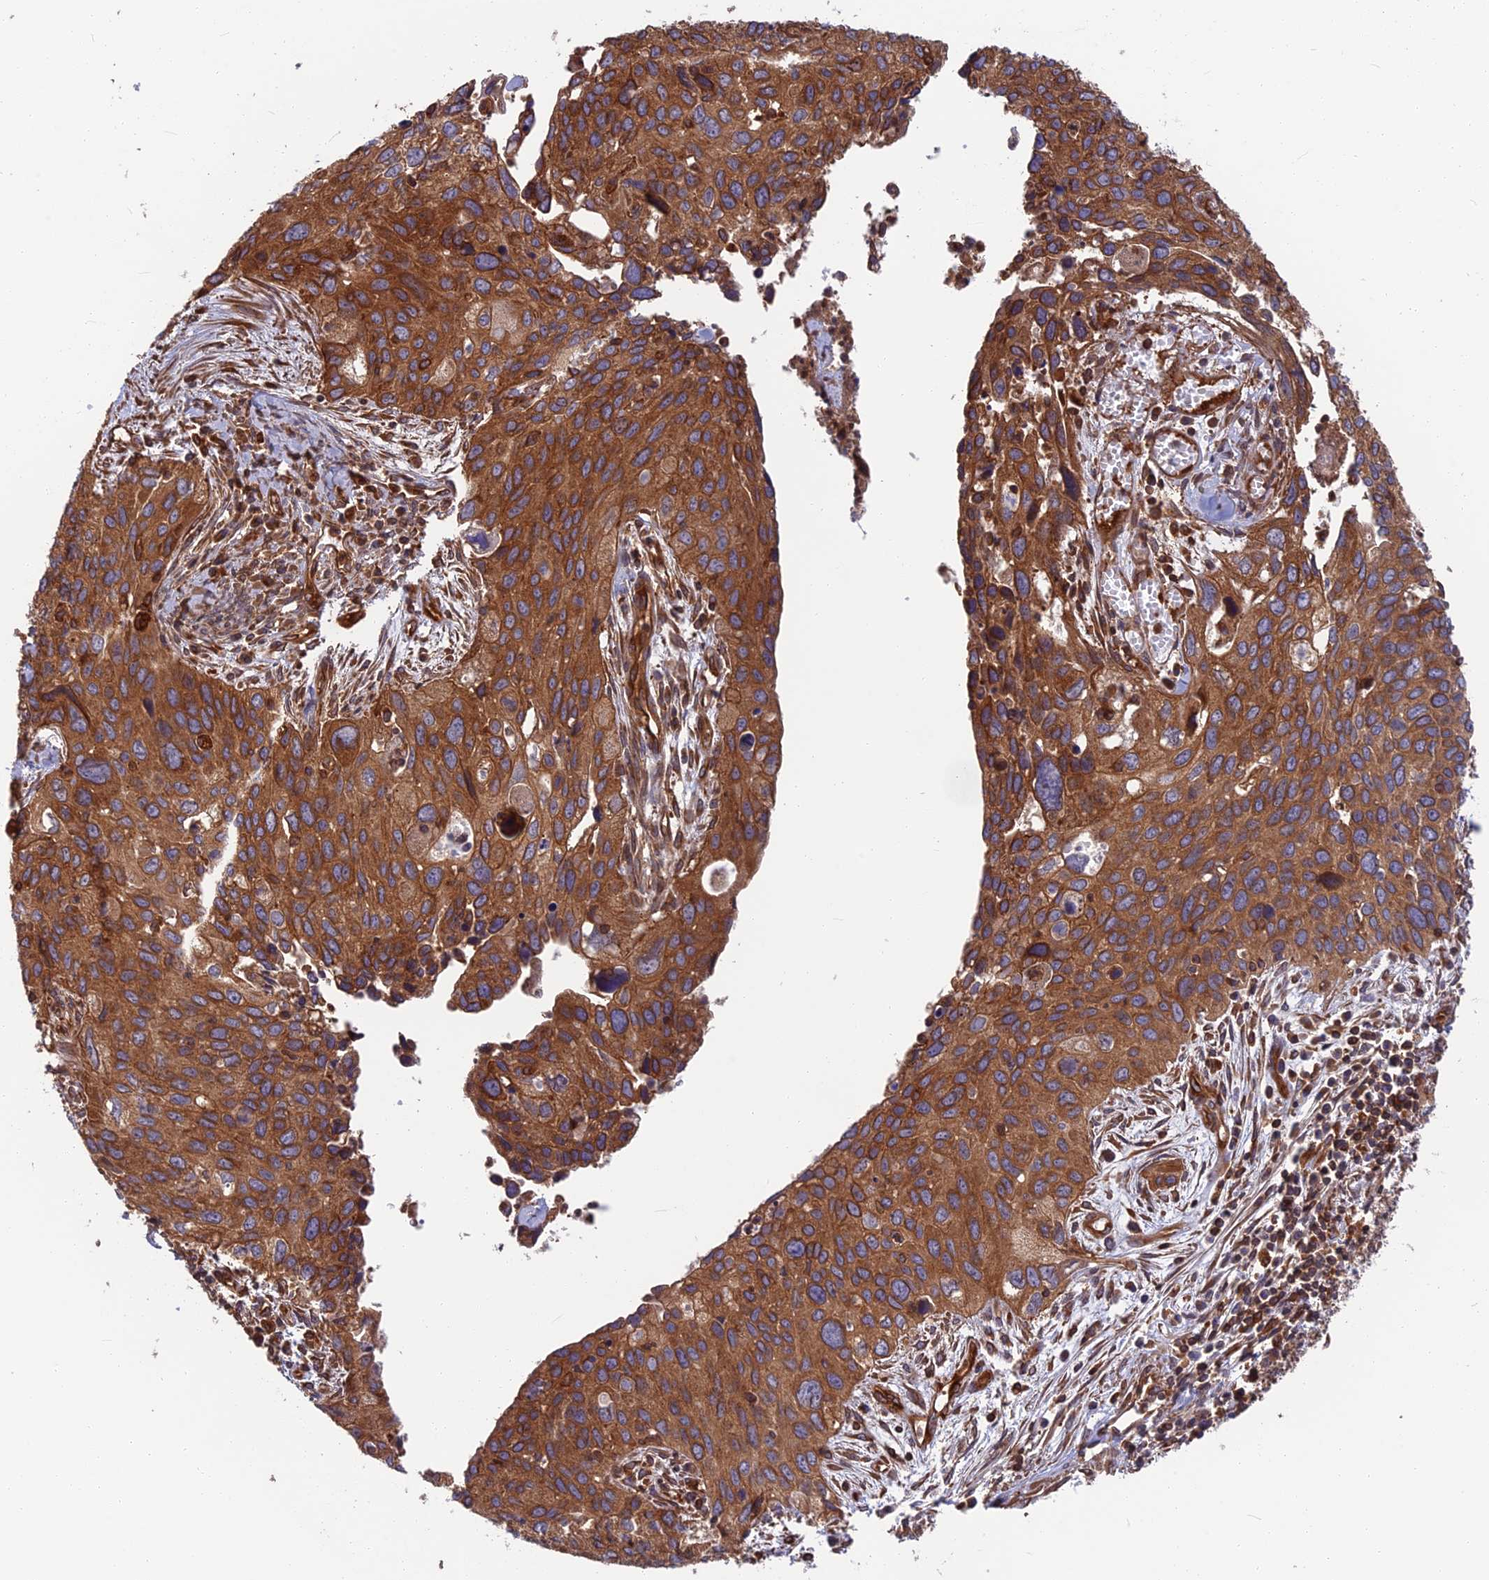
{"staining": {"intensity": "moderate", "quantity": ">75%", "location": "cytoplasmic/membranous"}, "tissue": "cervical cancer", "cell_type": "Tumor cells", "image_type": "cancer", "snomed": [{"axis": "morphology", "description": "Squamous cell carcinoma, NOS"}, {"axis": "topography", "description": "Cervix"}], "caption": "Tumor cells display medium levels of moderate cytoplasmic/membranous staining in about >75% of cells in human cervical cancer. The staining is performed using DAB brown chromogen to label protein expression. The nuclei are counter-stained blue using hematoxylin.", "gene": "WDR1", "patient": {"sex": "female", "age": 55}}